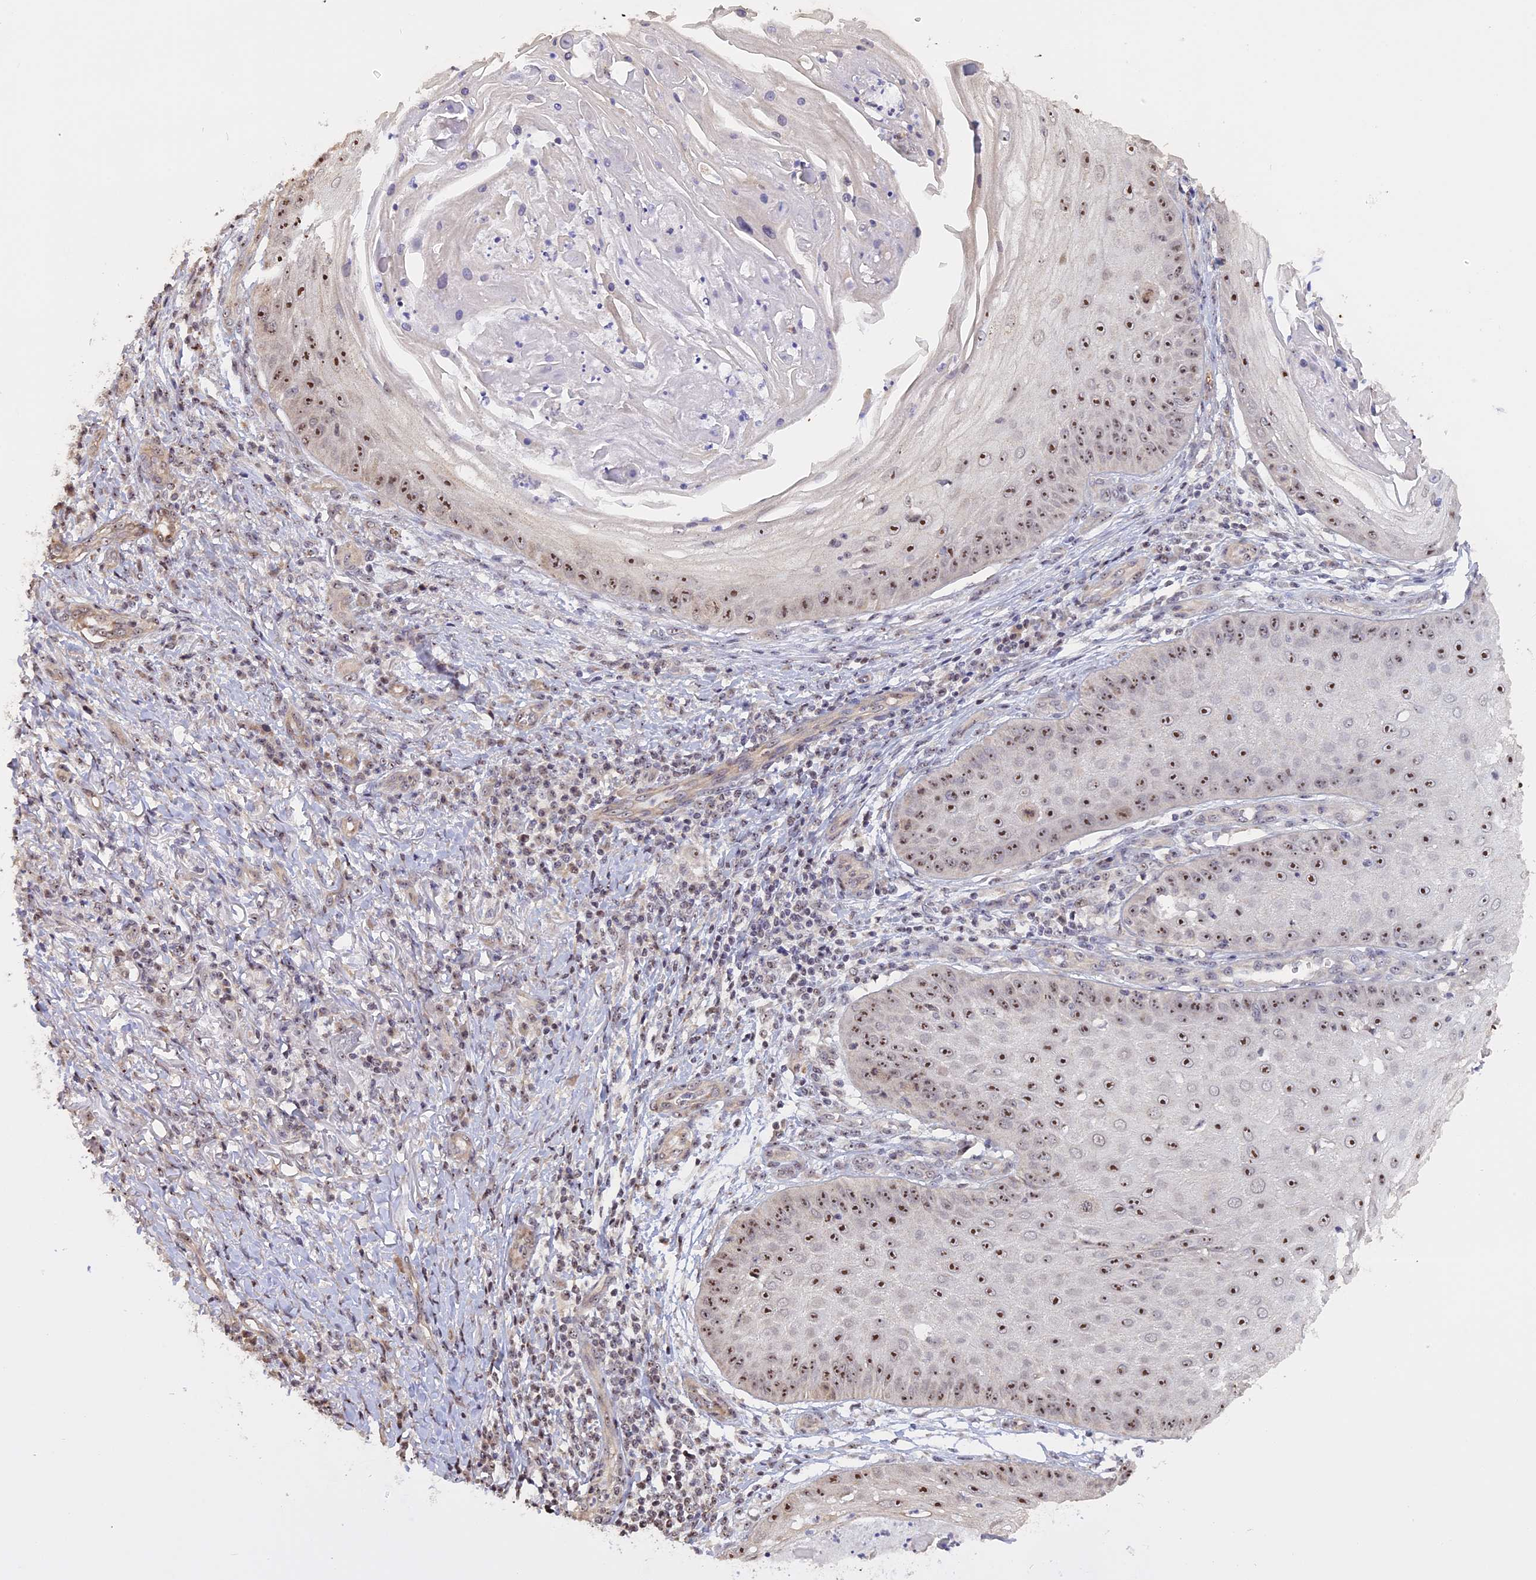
{"staining": {"intensity": "moderate", "quantity": ">75%", "location": "nuclear"}, "tissue": "skin cancer", "cell_type": "Tumor cells", "image_type": "cancer", "snomed": [{"axis": "morphology", "description": "Squamous cell carcinoma, NOS"}, {"axis": "topography", "description": "Skin"}], "caption": "IHC histopathology image of neoplastic tissue: squamous cell carcinoma (skin) stained using immunohistochemistry (IHC) exhibits medium levels of moderate protein expression localized specifically in the nuclear of tumor cells, appearing as a nuclear brown color.", "gene": "MGA", "patient": {"sex": "male", "age": 70}}